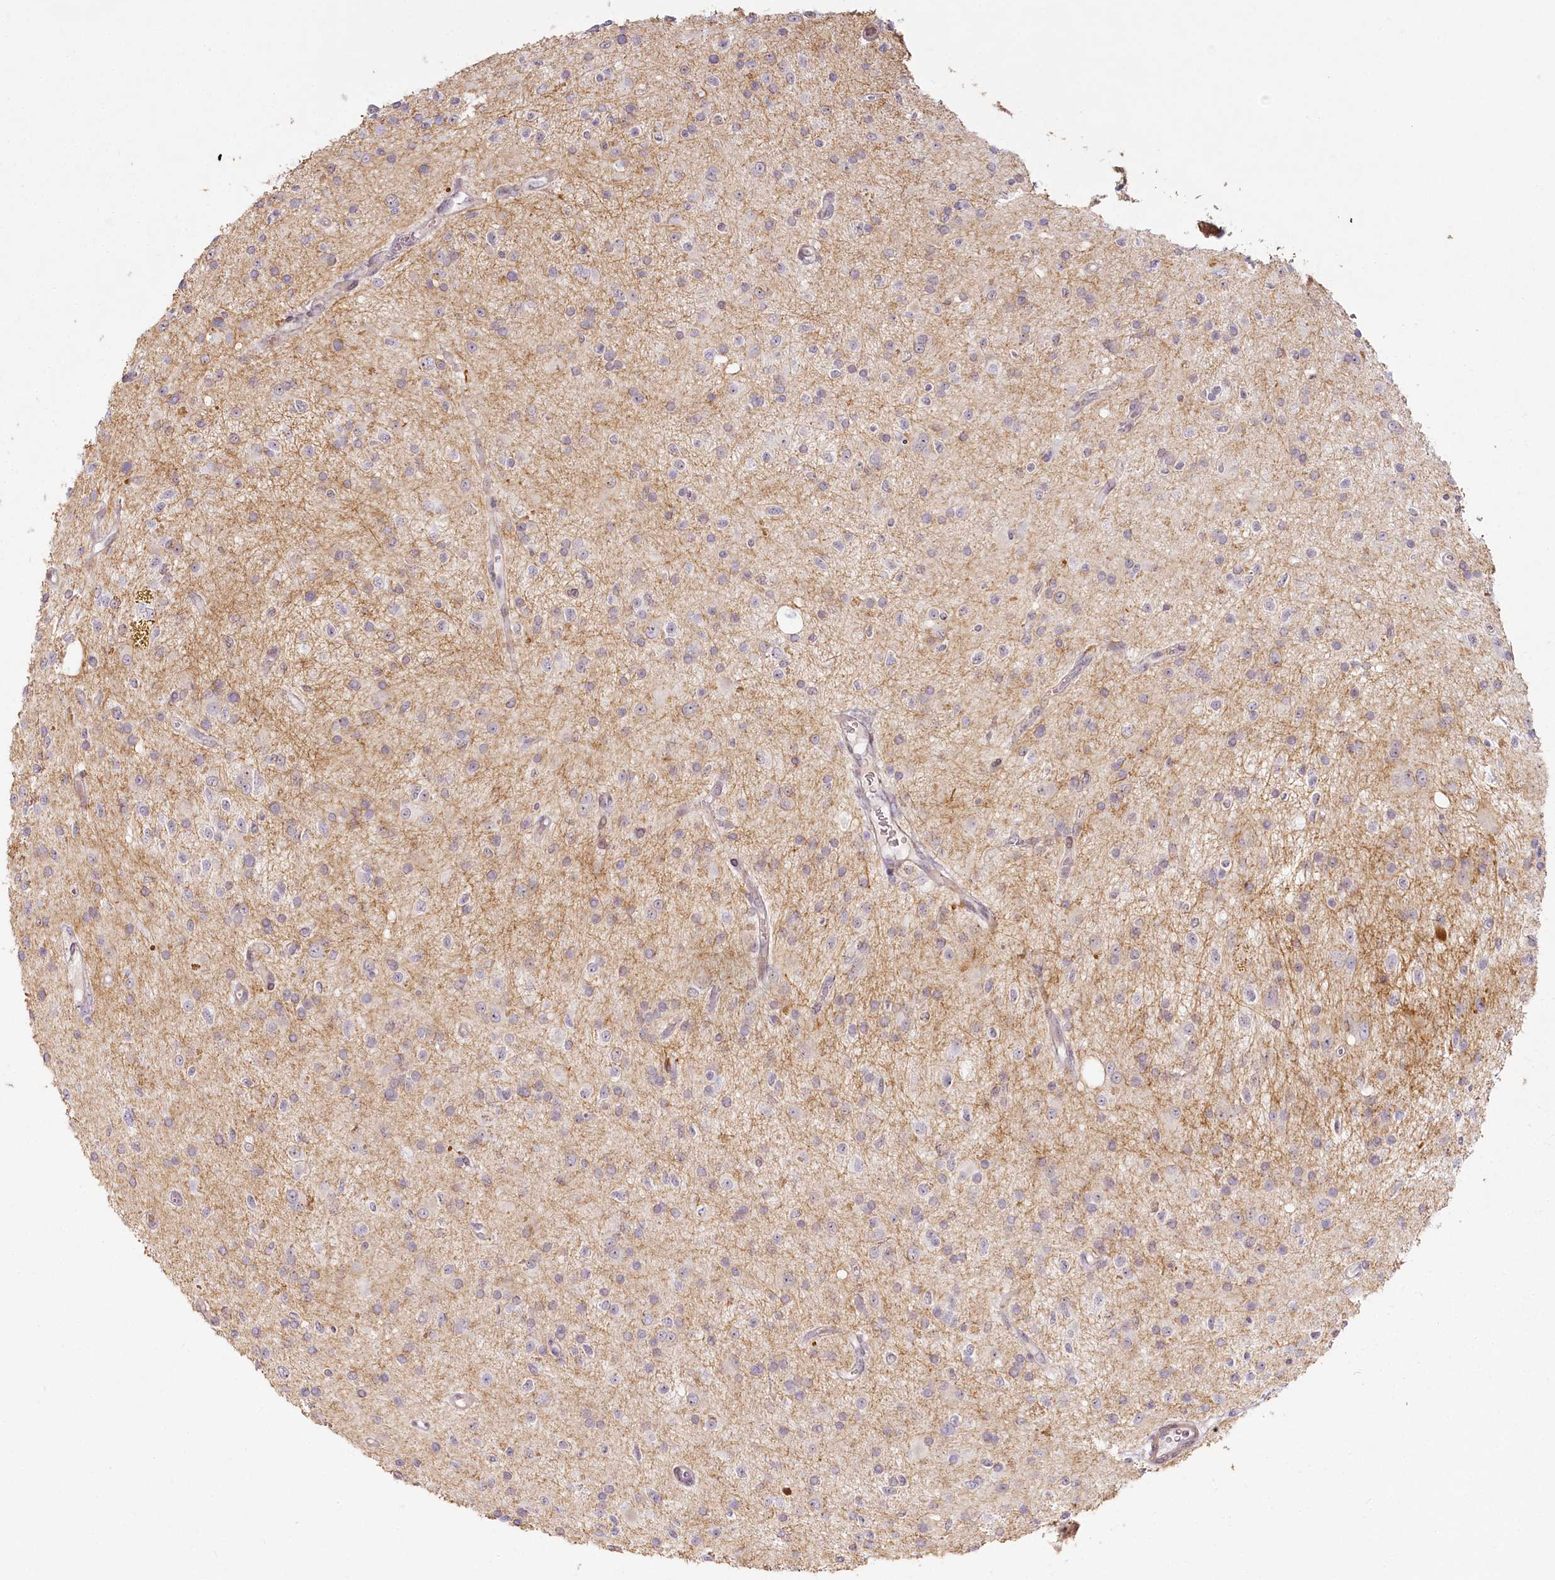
{"staining": {"intensity": "negative", "quantity": "none", "location": "none"}, "tissue": "glioma", "cell_type": "Tumor cells", "image_type": "cancer", "snomed": [{"axis": "morphology", "description": "Glioma, malignant, High grade"}, {"axis": "topography", "description": "Brain"}], "caption": "Tumor cells are negative for protein expression in human malignant high-grade glioma. (DAB (3,3'-diaminobenzidine) immunohistochemistry (IHC), high magnification).", "gene": "EXOSC7", "patient": {"sex": "male", "age": 34}}